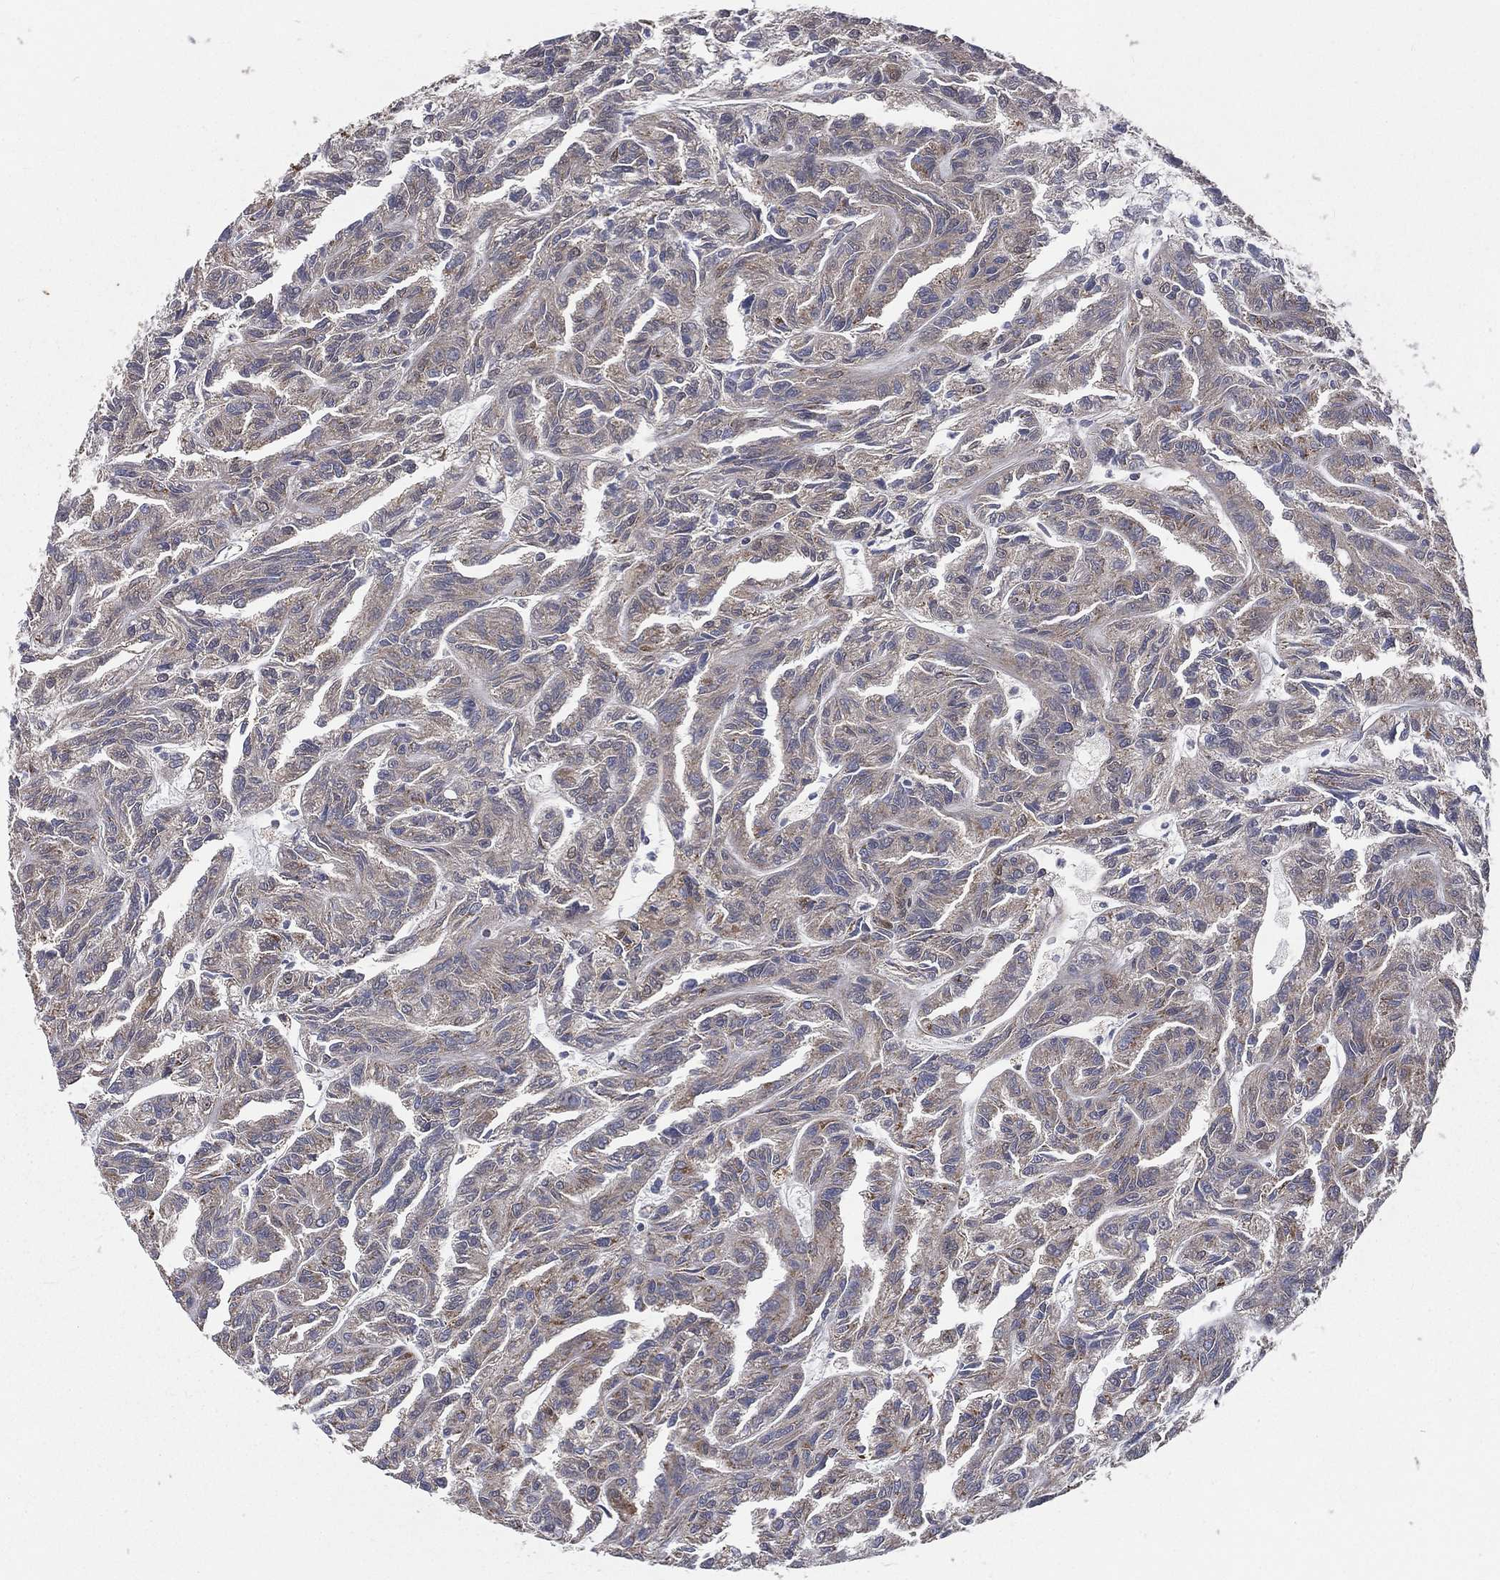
{"staining": {"intensity": "weak", "quantity": "25%-75%", "location": "cytoplasmic/membranous"}, "tissue": "renal cancer", "cell_type": "Tumor cells", "image_type": "cancer", "snomed": [{"axis": "morphology", "description": "Adenocarcinoma, NOS"}, {"axis": "topography", "description": "Kidney"}], "caption": "Immunohistochemistry (IHC) of adenocarcinoma (renal) shows low levels of weak cytoplasmic/membranous positivity in approximately 25%-75% of tumor cells.", "gene": "HADH", "patient": {"sex": "male", "age": 79}}